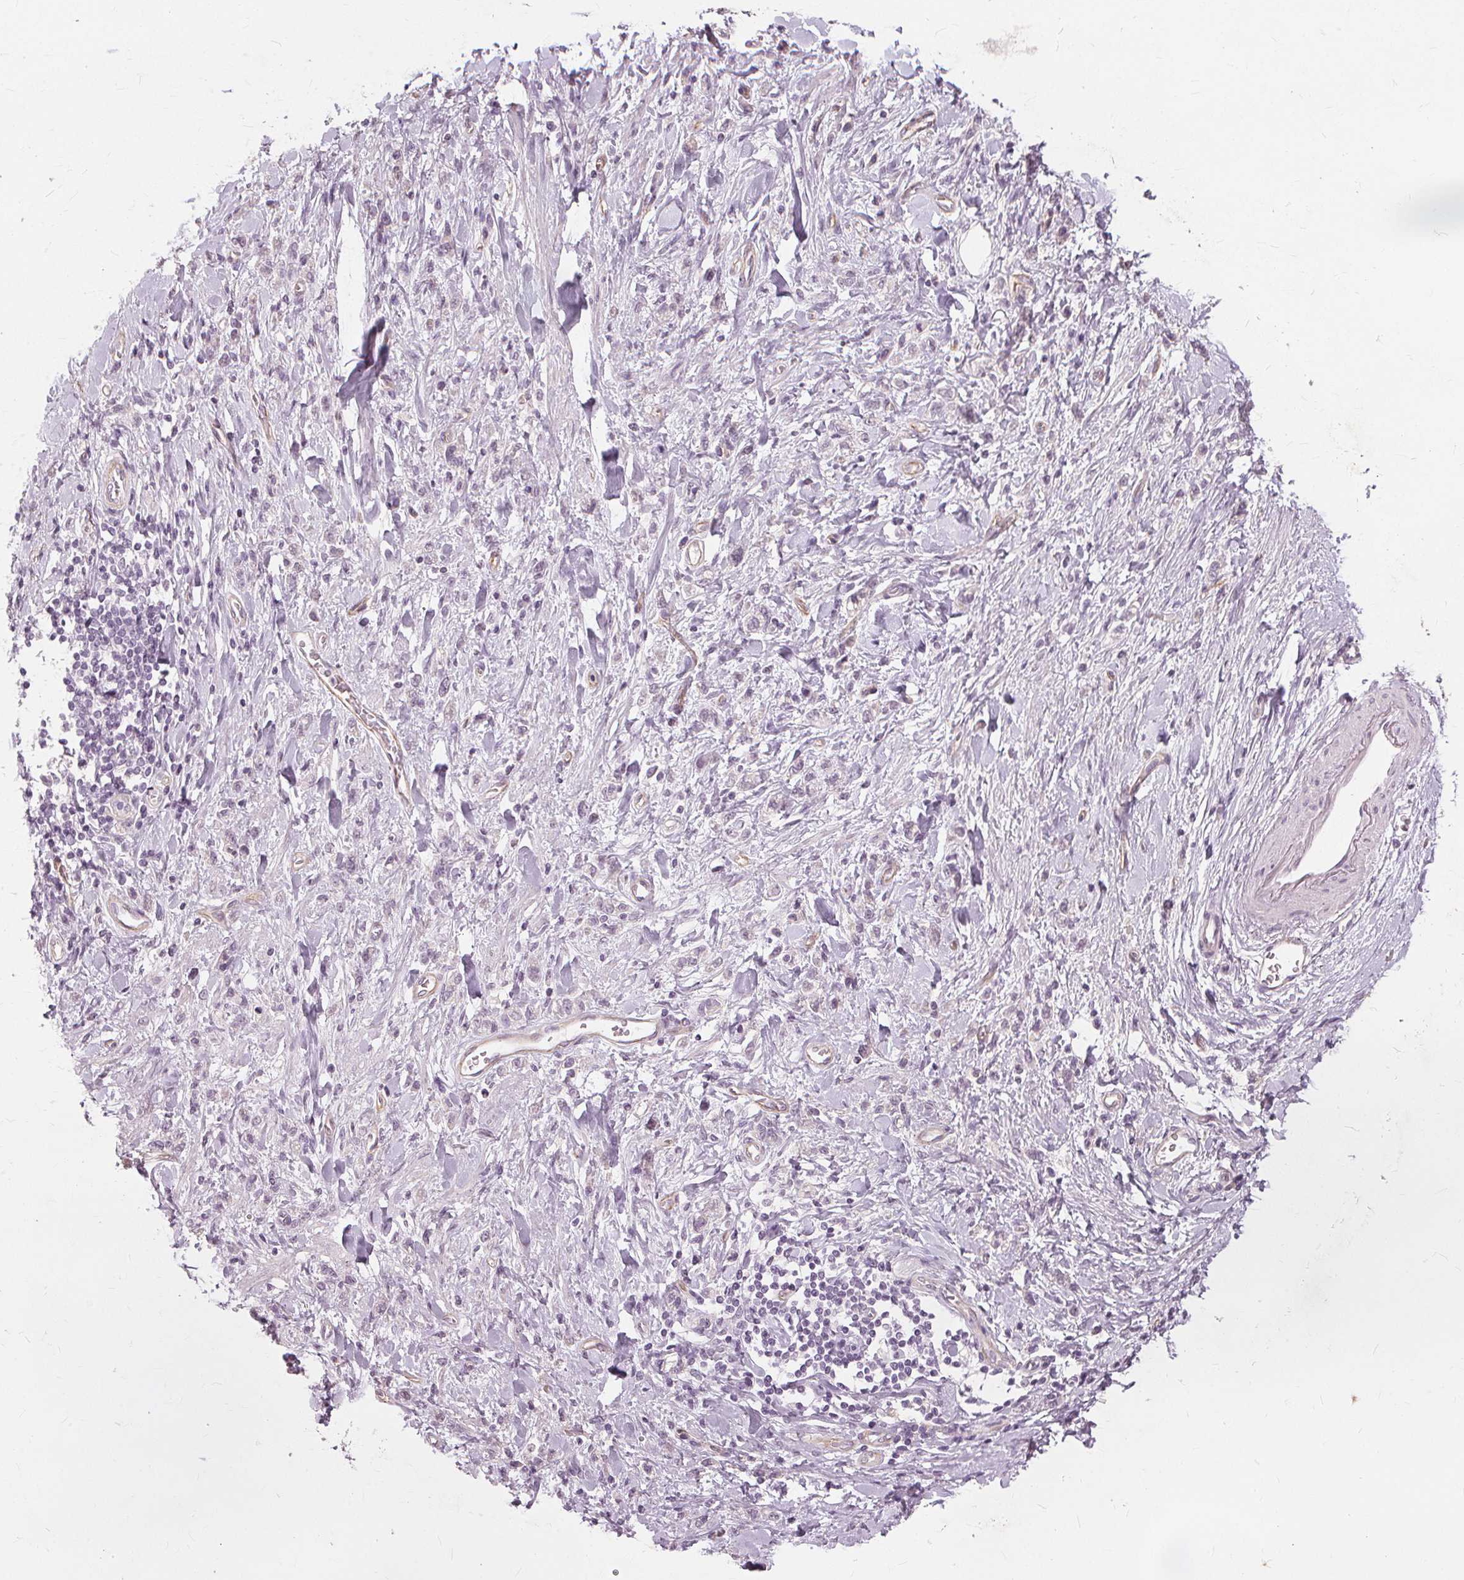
{"staining": {"intensity": "negative", "quantity": "none", "location": "none"}, "tissue": "stomach cancer", "cell_type": "Tumor cells", "image_type": "cancer", "snomed": [{"axis": "morphology", "description": "Adenocarcinoma, NOS"}, {"axis": "topography", "description": "Stomach"}], "caption": "Stomach cancer was stained to show a protein in brown. There is no significant positivity in tumor cells.", "gene": "SFTPD", "patient": {"sex": "male", "age": 77}}